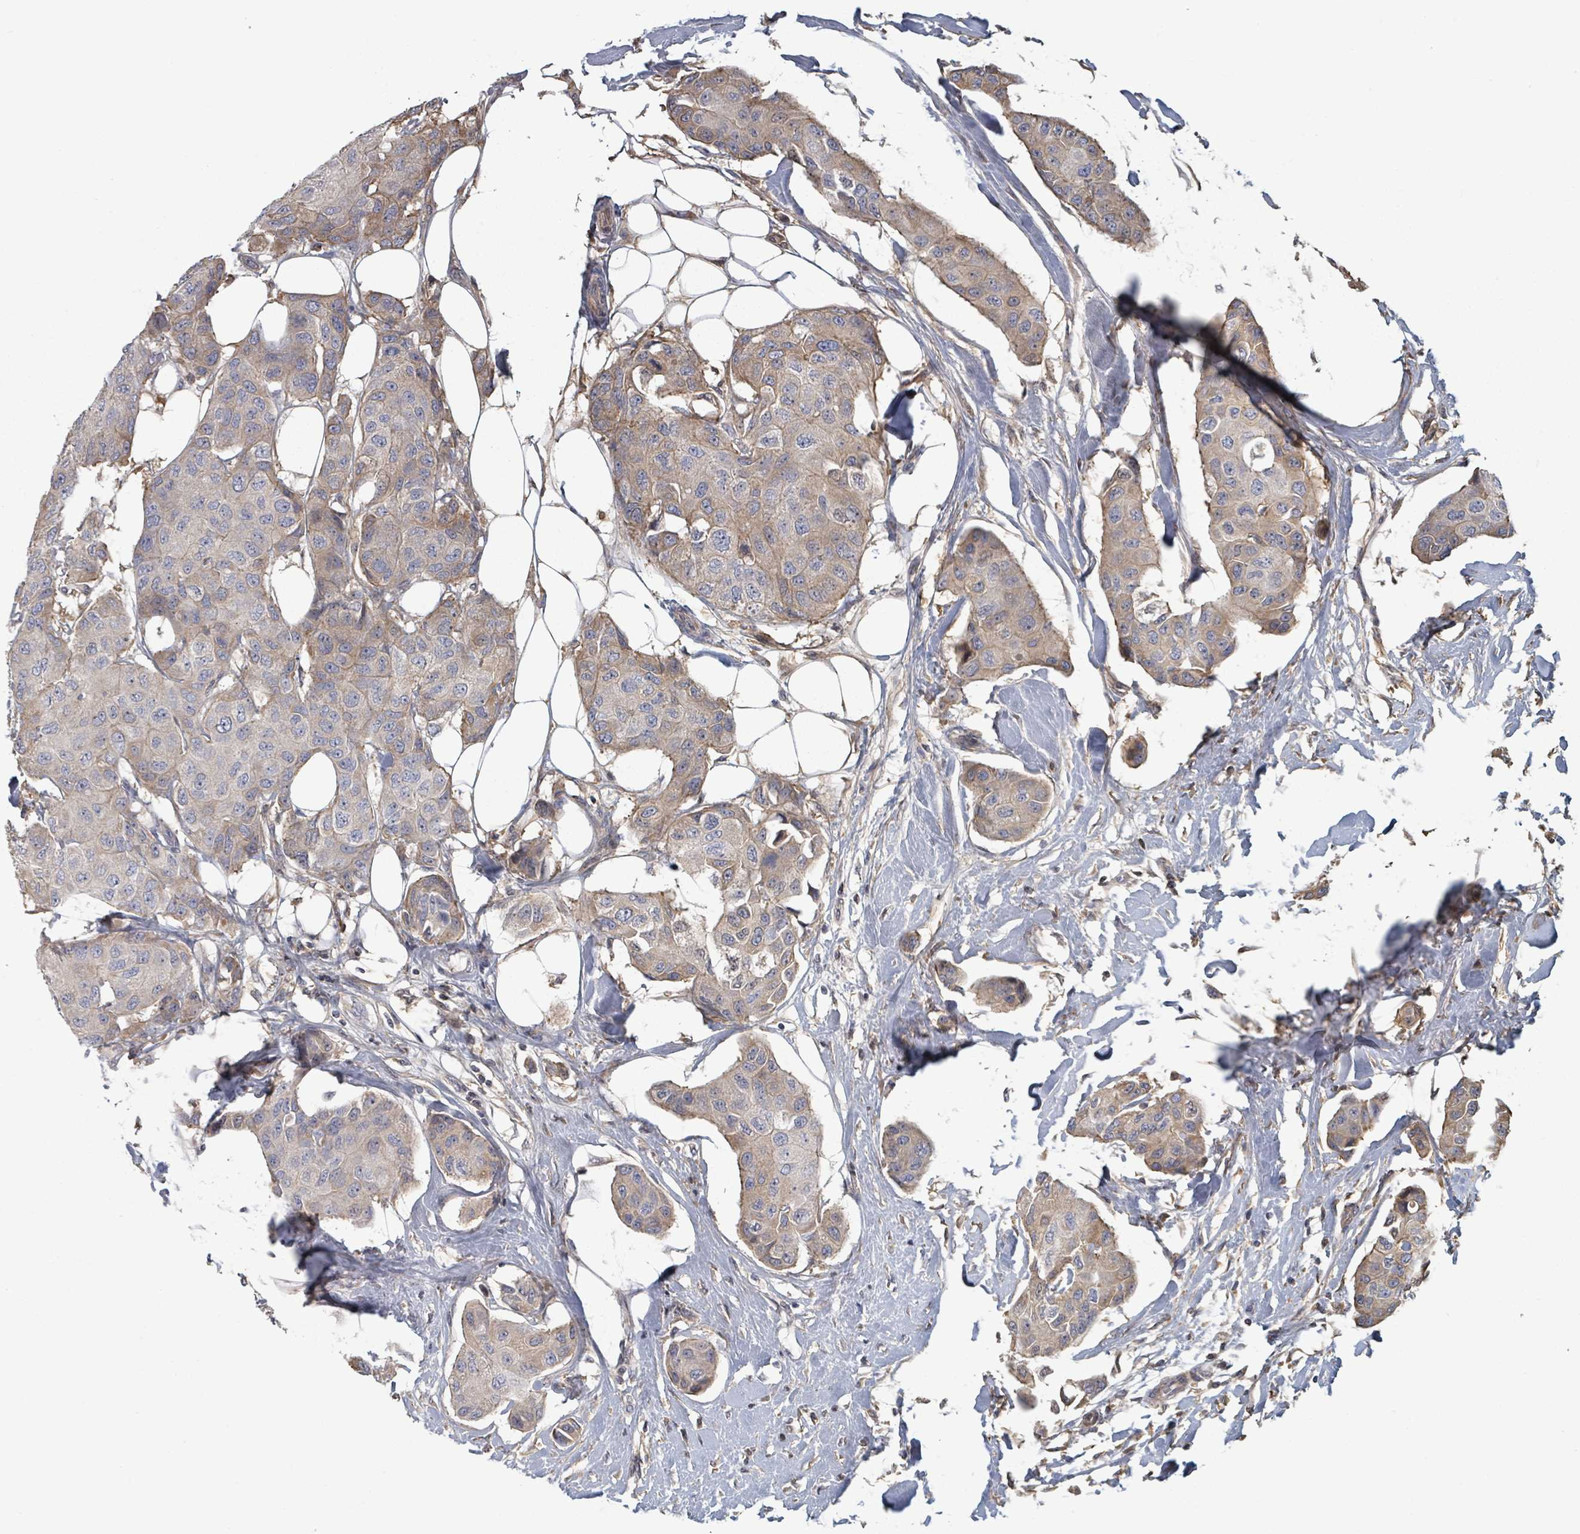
{"staining": {"intensity": "moderate", "quantity": "<25%", "location": "cytoplasmic/membranous"}, "tissue": "breast cancer", "cell_type": "Tumor cells", "image_type": "cancer", "snomed": [{"axis": "morphology", "description": "Duct carcinoma"}, {"axis": "topography", "description": "Breast"}, {"axis": "topography", "description": "Lymph node"}], "caption": "Breast cancer stained with a brown dye shows moderate cytoplasmic/membranous positive expression in approximately <25% of tumor cells.", "gene": "GABBR1", "patient": {"sex": "female", "age": 80}}